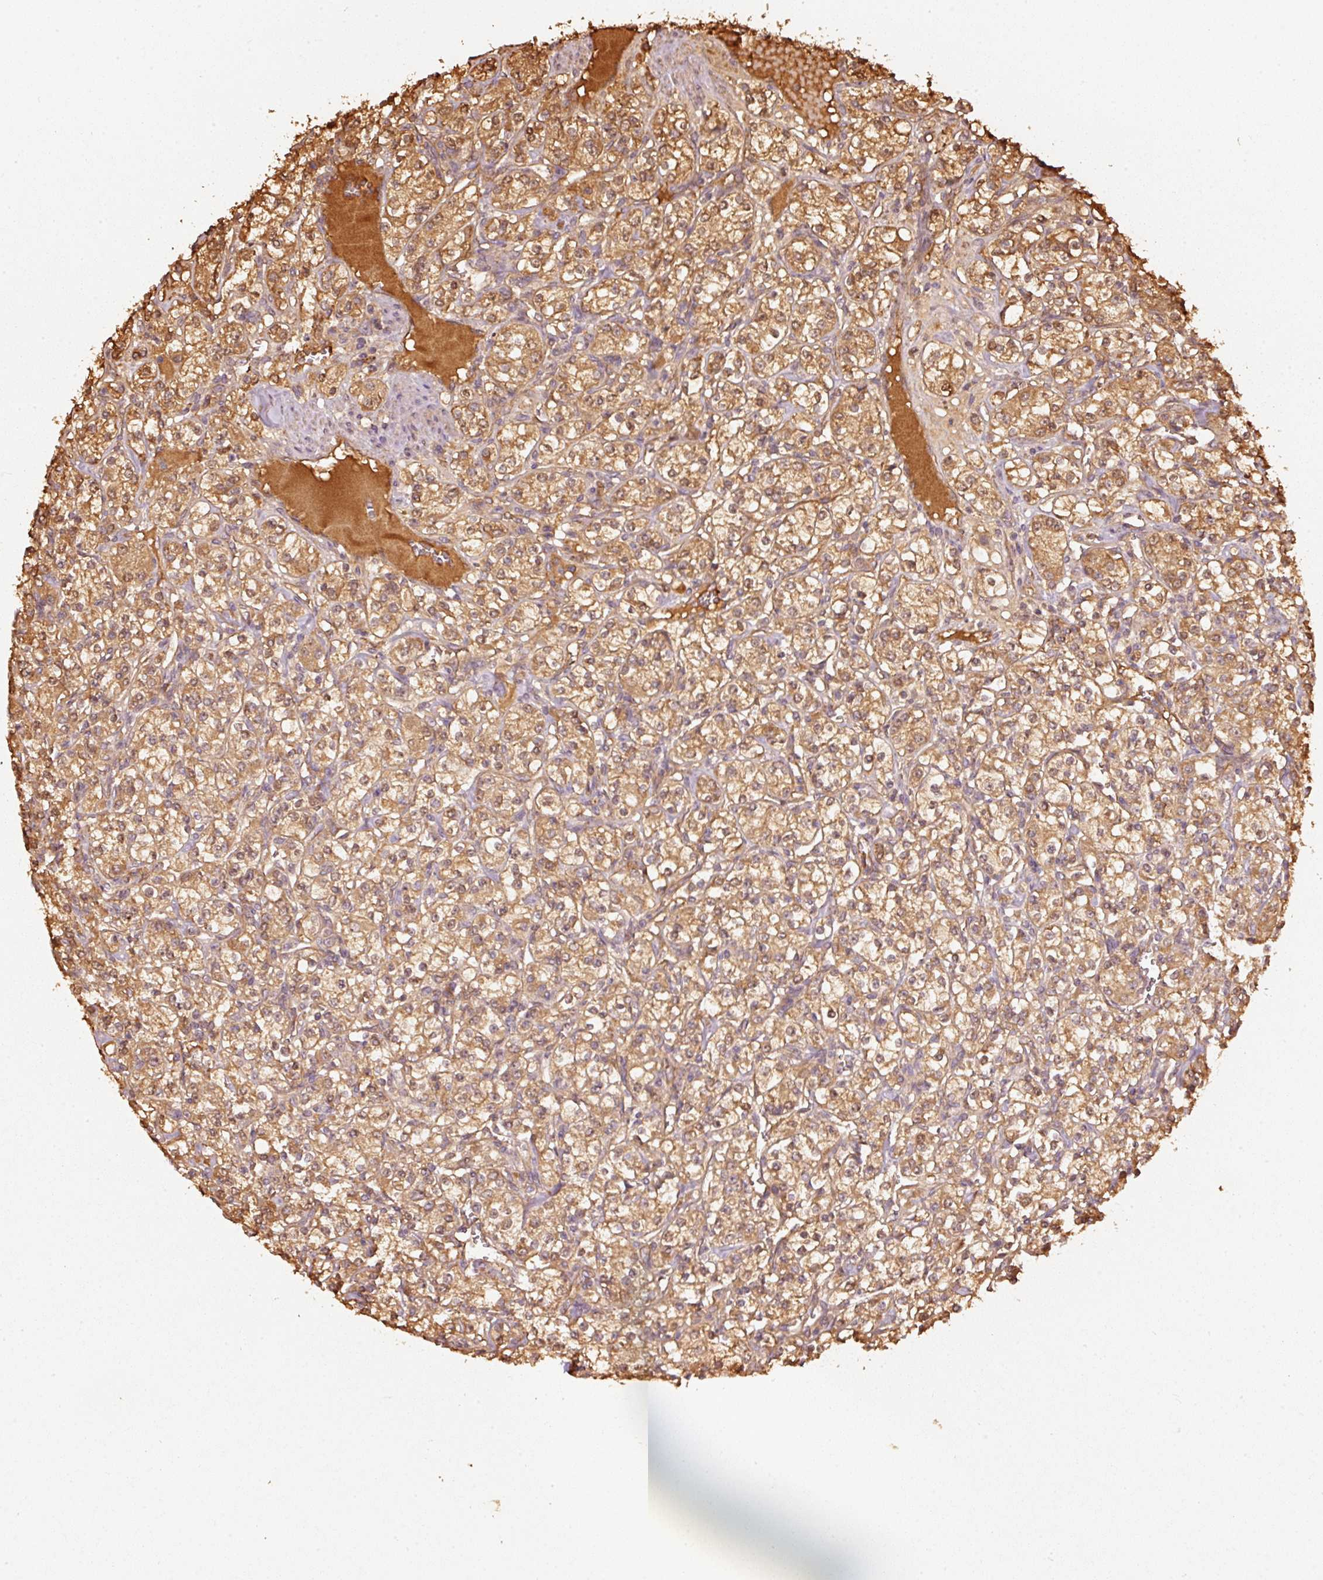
{"staining": {"intensity": "moderate", "quantity": ">75%", "location": "cytoplasmic/membranous"}, "tissue": "renal cancer", "cell_type": "Tumor cells", "image_type": "cancer", "snomed": [{"axis": "morphology", "description": "Adenocarcinoma, NOS"}, {"axis": "topography", "description": "Kidney"}], "caption": "Brown immunohistochemical staining in renal cancer demonstrates moderate cytoplasmic/membranous expression in approximately >75% of tumor cells. Using DAB (3,3'-diaminobenzidine) (brown) and hematoxylin (blue) stains, captured at high magnification using brightfield microscopy.", "gene": "STAU1", "patient": {"sex": "male", "age": 77}}